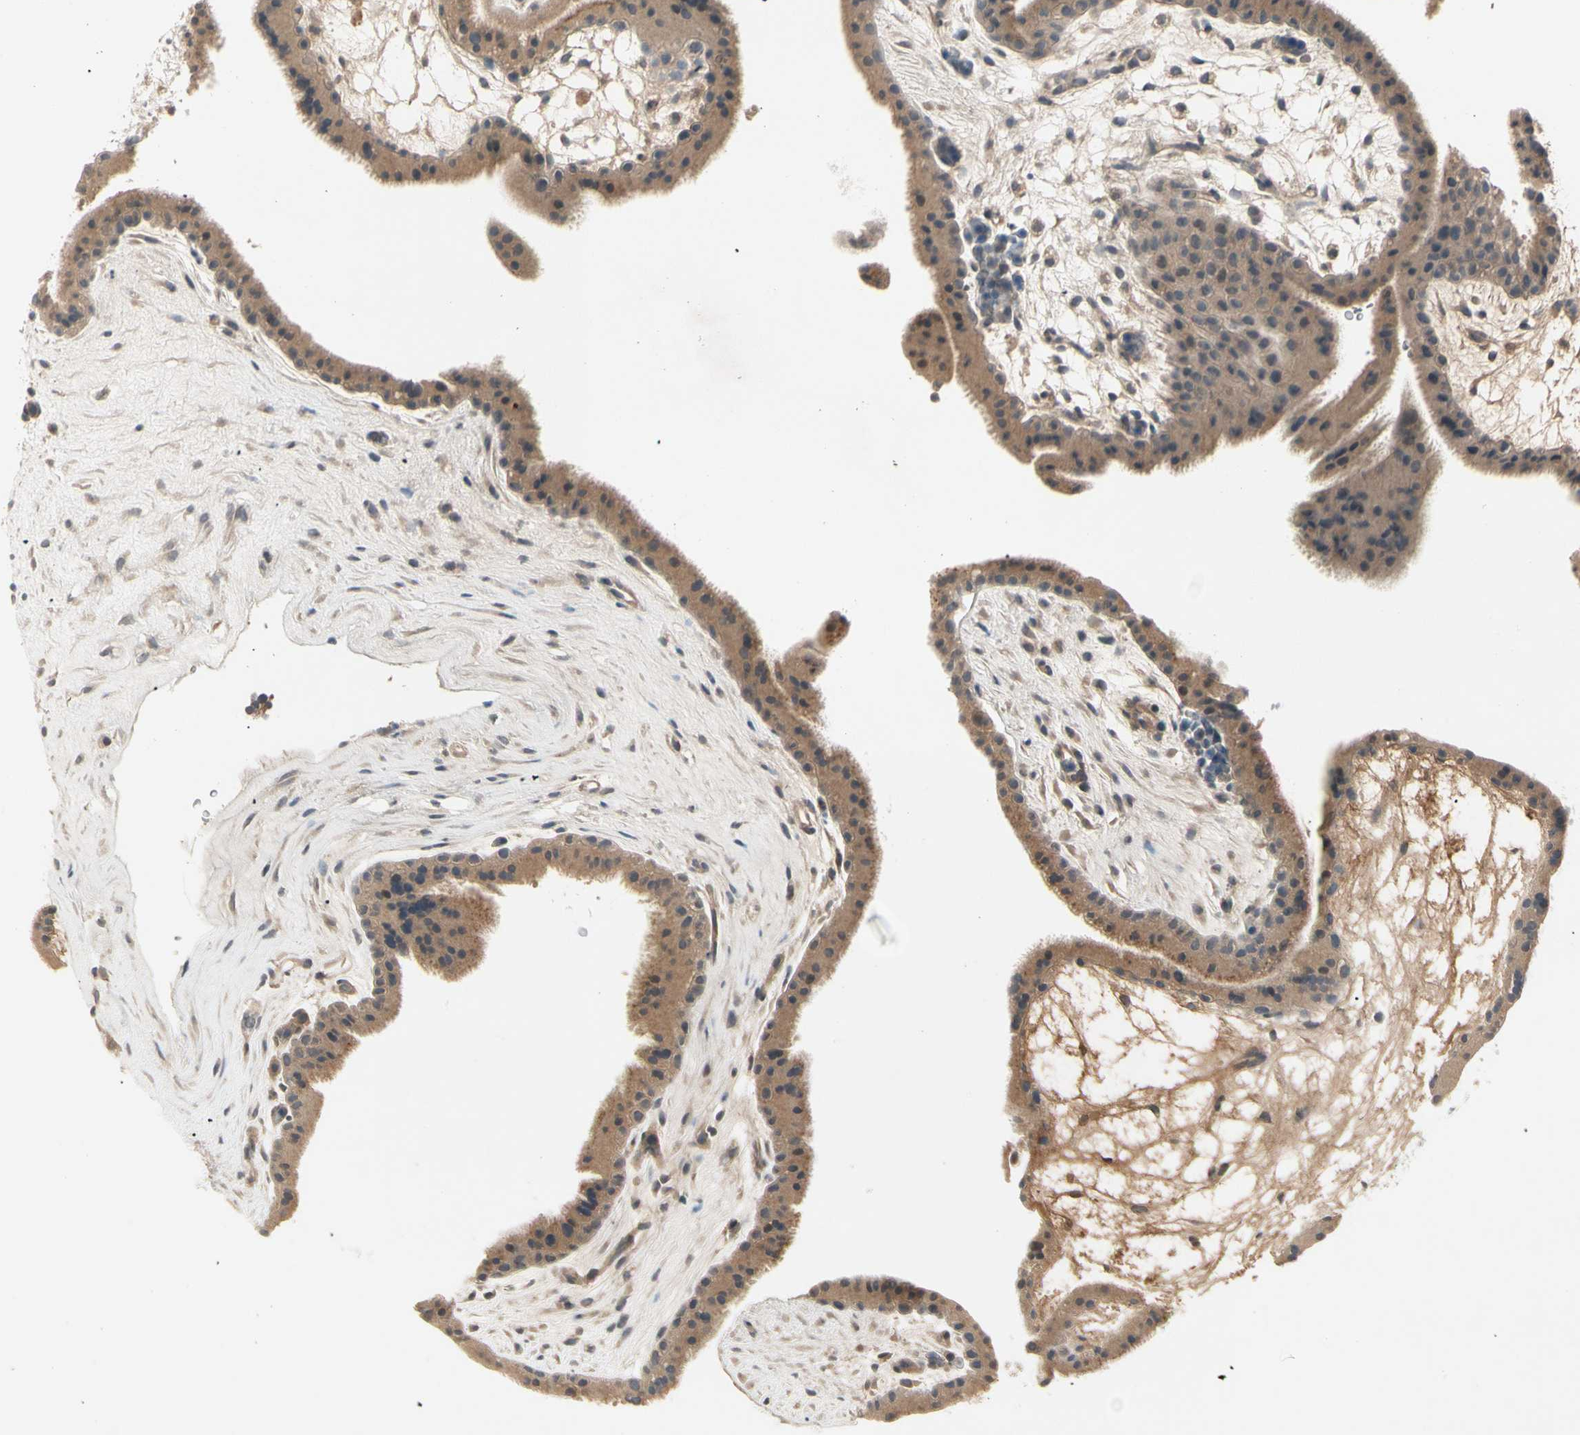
{"staining": {"intensity": "moderate", "quantity": ">75%", "location": "cytoplasmic/membranous"}, "tissue": "placenta", "cell_type": "Trophoblastic cells", "image_type": "normal", "snomed": [{"axis": "morphology", "description": "Normal tissue, NOS"}, {"axis": "topography", "description": "Placenta"}], "caption": "IHC micrograph of normal placenta stained for a protein (brown), which demonstrates medium levels of moderate cytoplasmic/membranous positivity in approximately >75% of trophoblastic cells.", "gene": "CCL4", "patient": {"sex": "female", "age": 19}}